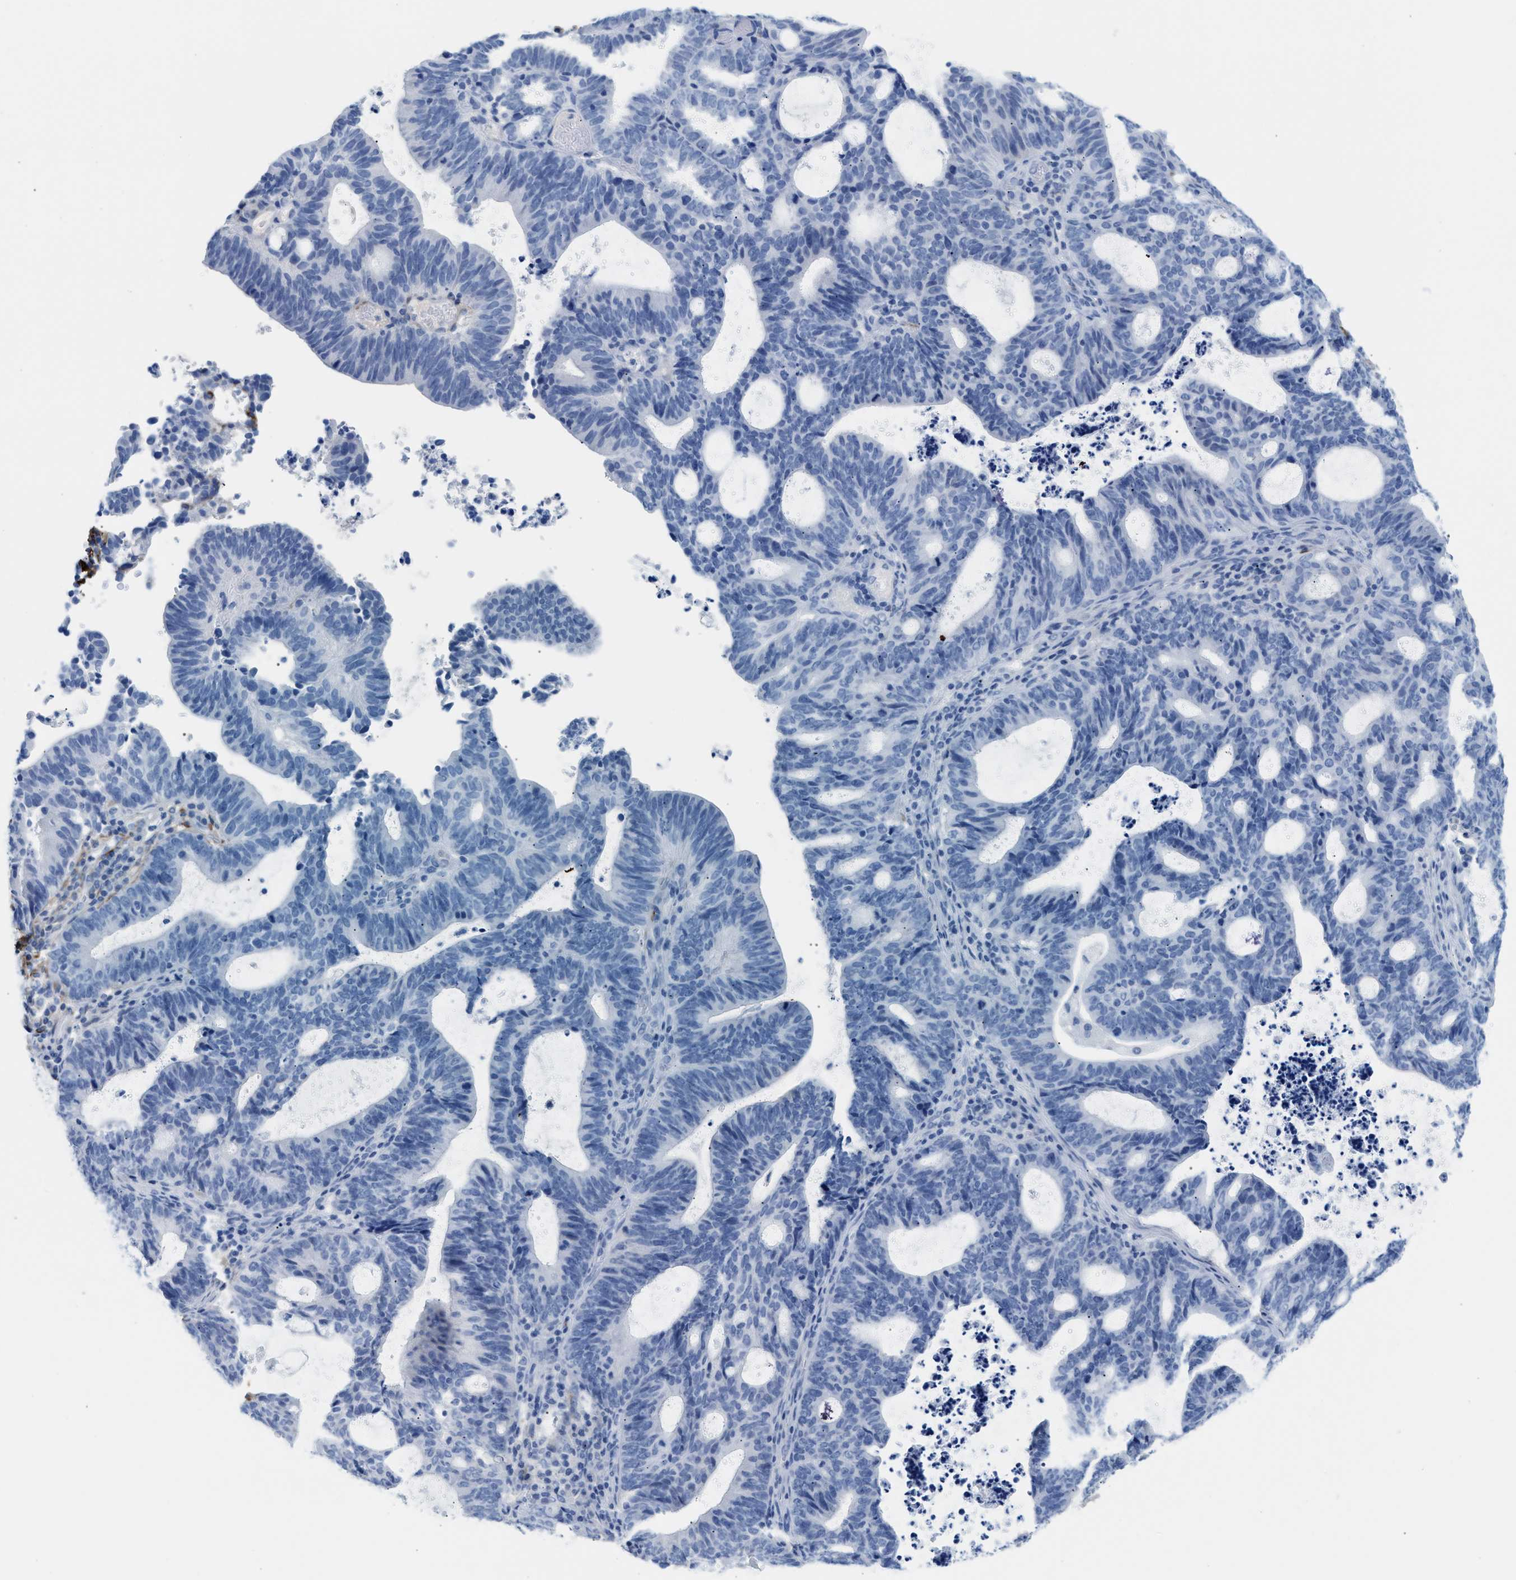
{"staining": {"intensity": "negative", "quantity": "none", "location": "none"}, "tissue": "endometrial cancer", "cell_type": "Tumor cells", "image_type": "cancer", "snomed": [{"axis": "morphology", "description": "Adenocarcinoma, NOS"}, {"axis": "topography", "description": "Uterus"}], "caption": "The photomicrograph demonstrates no significant expression in tumor cells of endometrial adenocarcinoma.", "gene": "TNR", "patient": {"sex": "female", "age": 83}}